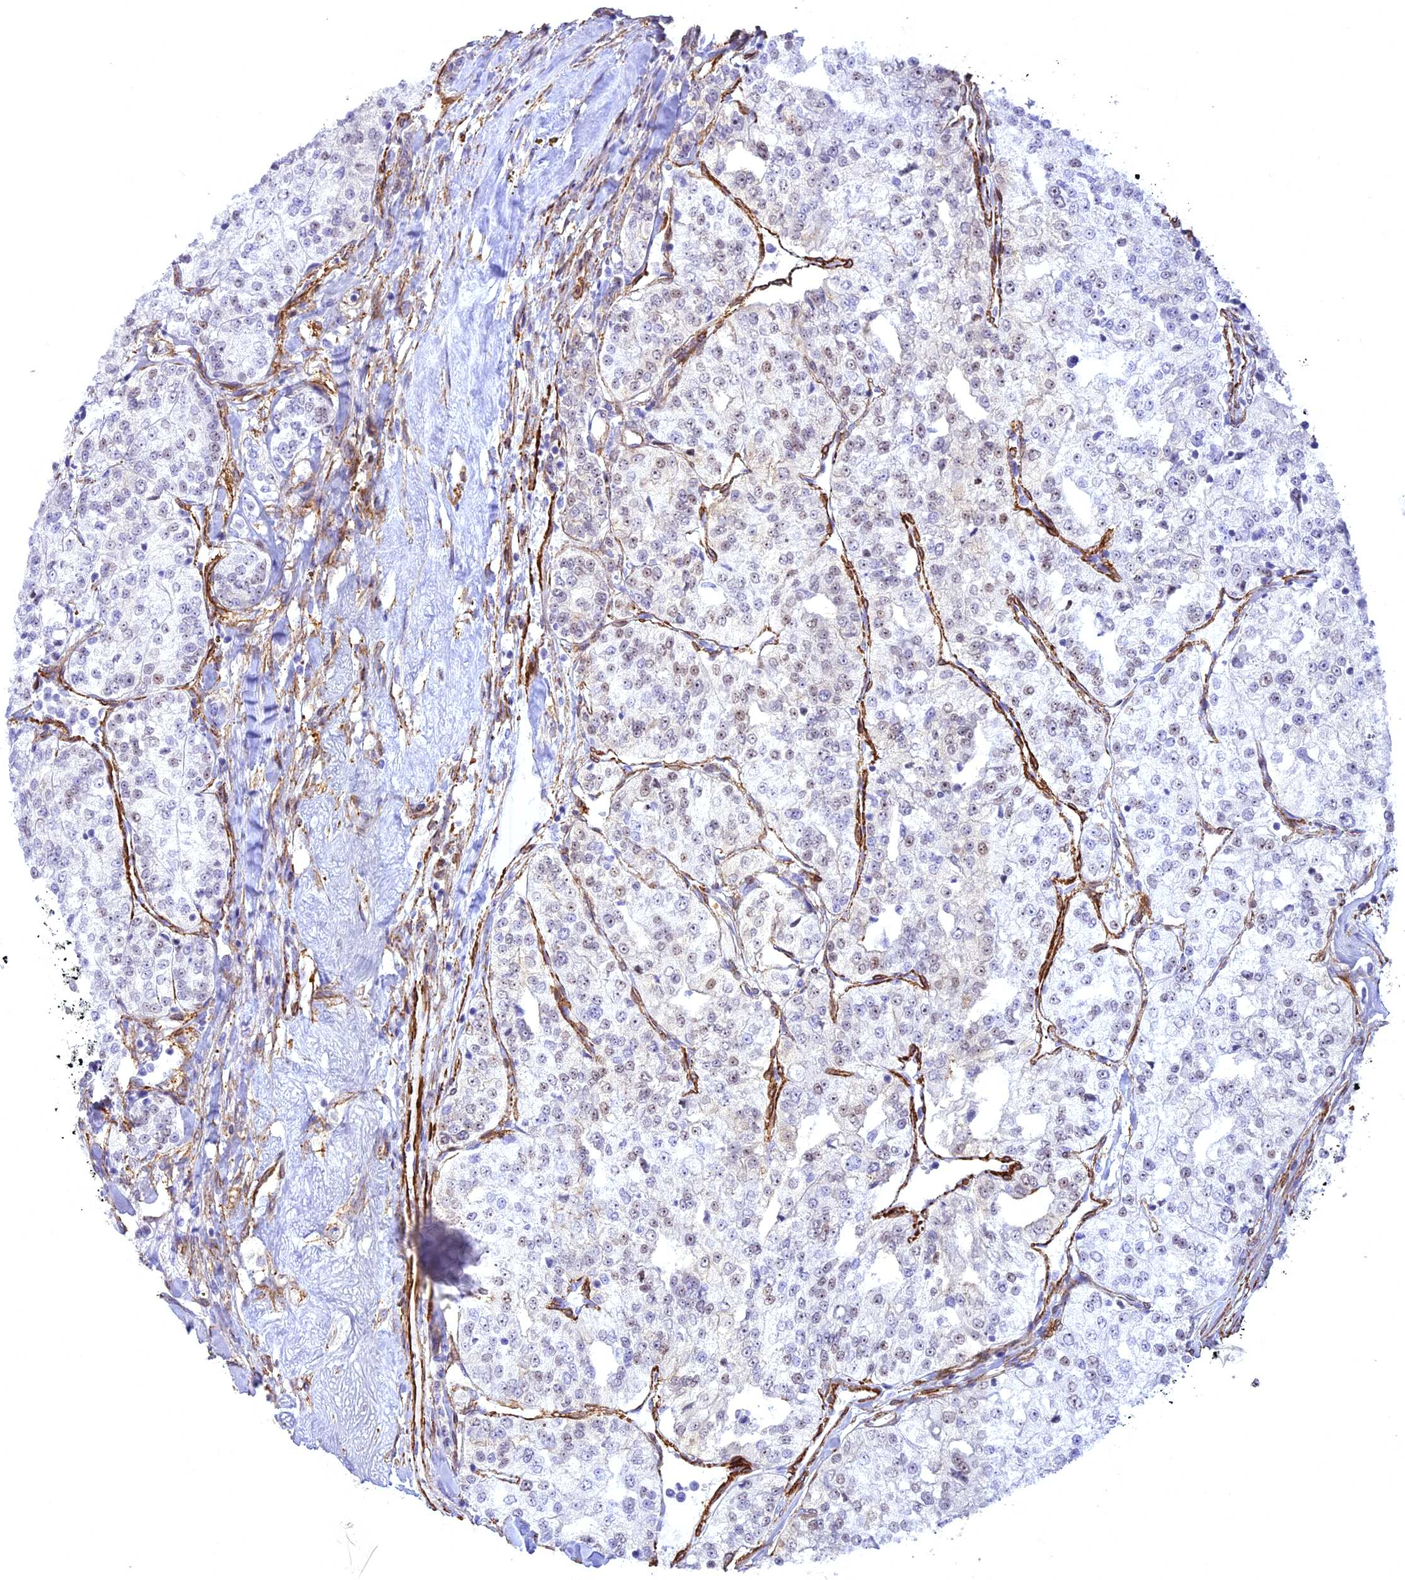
{"staining": {"intensity": "weak", "quantity": "<25%", "location": "nuclear"}, "tissue": "renal cancer", "cell_type": "Tumor cells", "image_type": "cancer", "snomed": [{"axis": "morphology", "description": "Adenocarcinoma, NOS"}, {"axis": "topography", "description": "Kidney"}], "caption": "Human renal cancer stained for a protein using IHC displays no positivity in tumor cells.", "gene": "CENPV", "patient": {"sex": "female", "age": 63}}